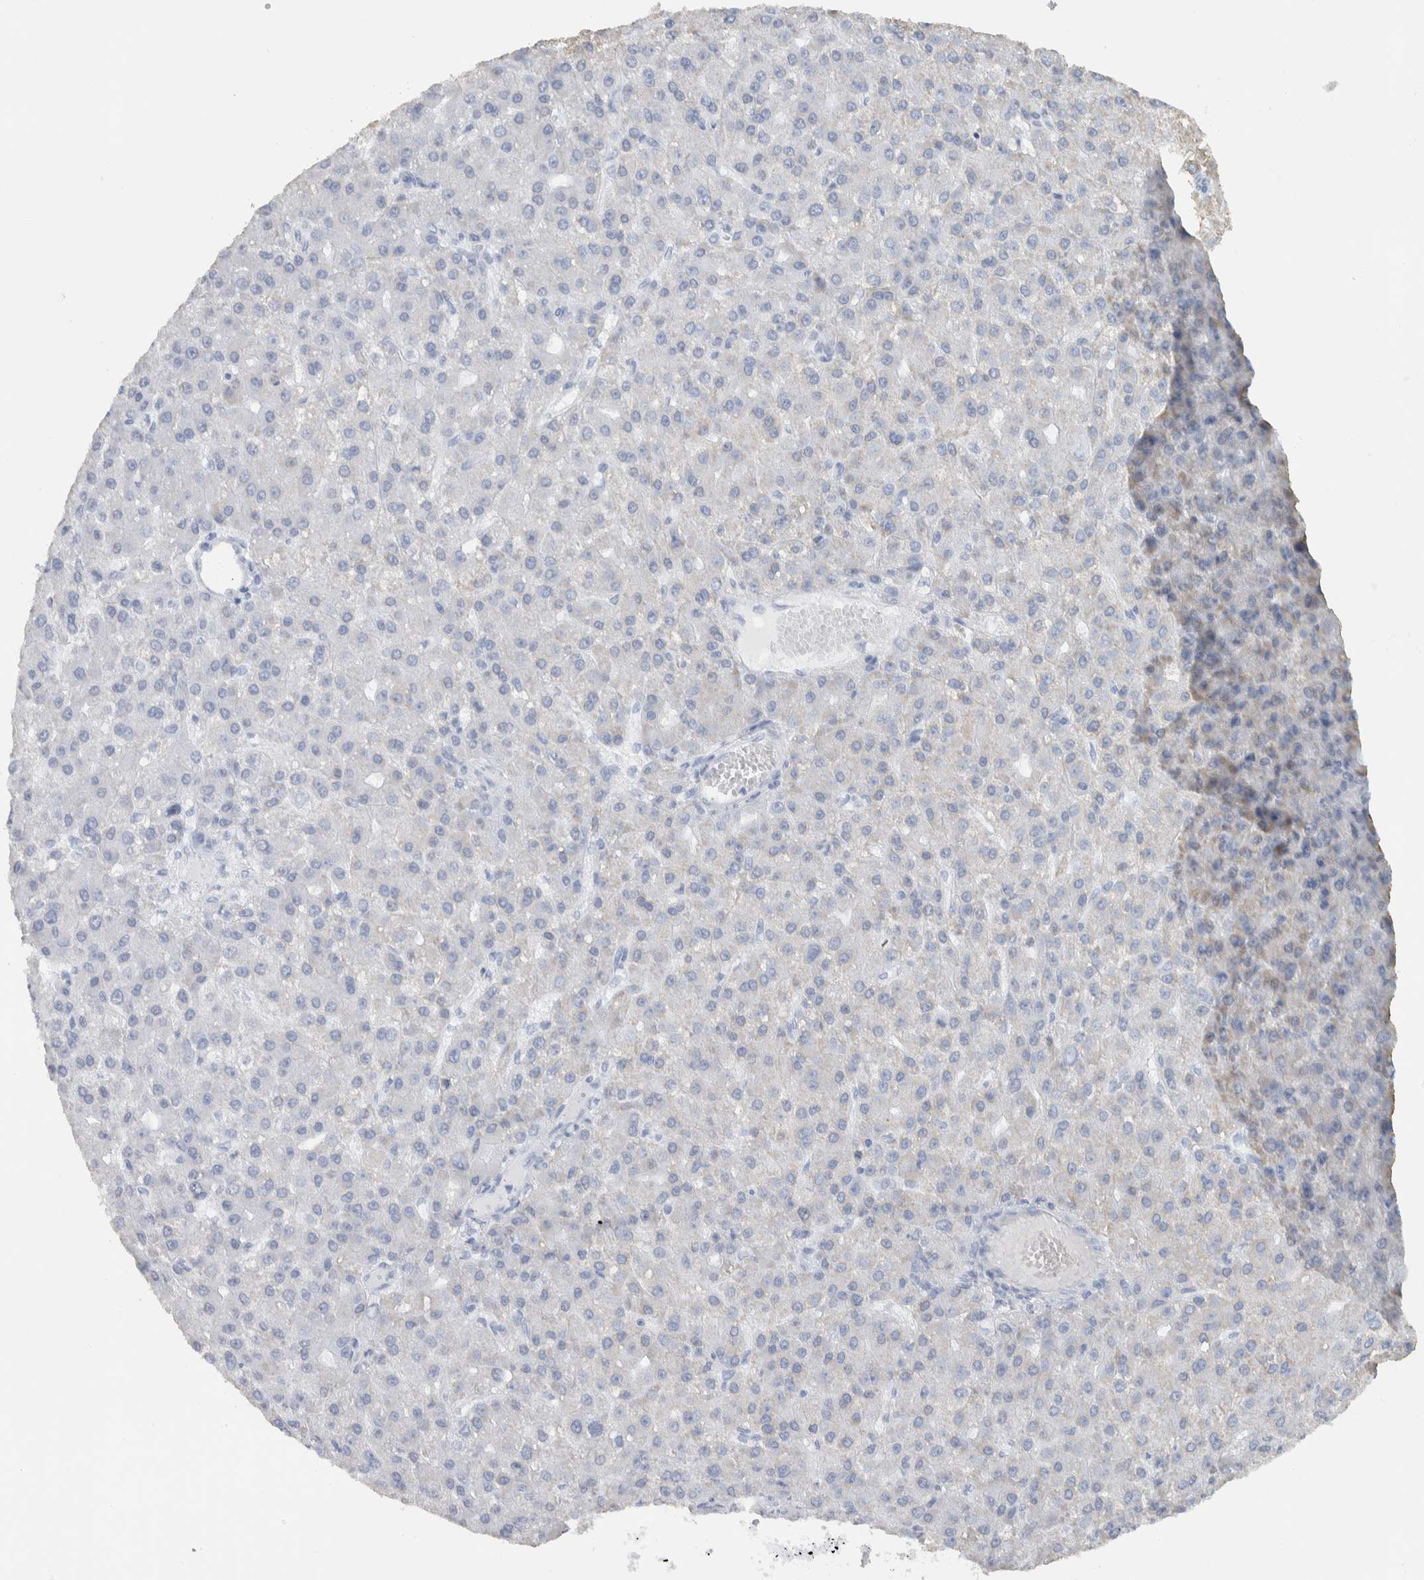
{"staining": {"intensity": "negative", "quantity": "none", "location": "none"}, "tissue": "liver cancer", "cell_type": "Tumor cells", "image_type": "cancer", "snomed": [{"axis": "morphology", "description": "Carcinoma, Hepatocellular, NOS"}, {"axis": "topography", "description": "Liver"}], "caption": "This micrograph is of liver hepatocellular carcinoma stained with immunohistochemistry to label a protein in brown with the nuclei are counter-stained blue. There is no positivity in tumor cells.", "gene": "NEFM", "patient": {"sex": "male", "age": 67}}